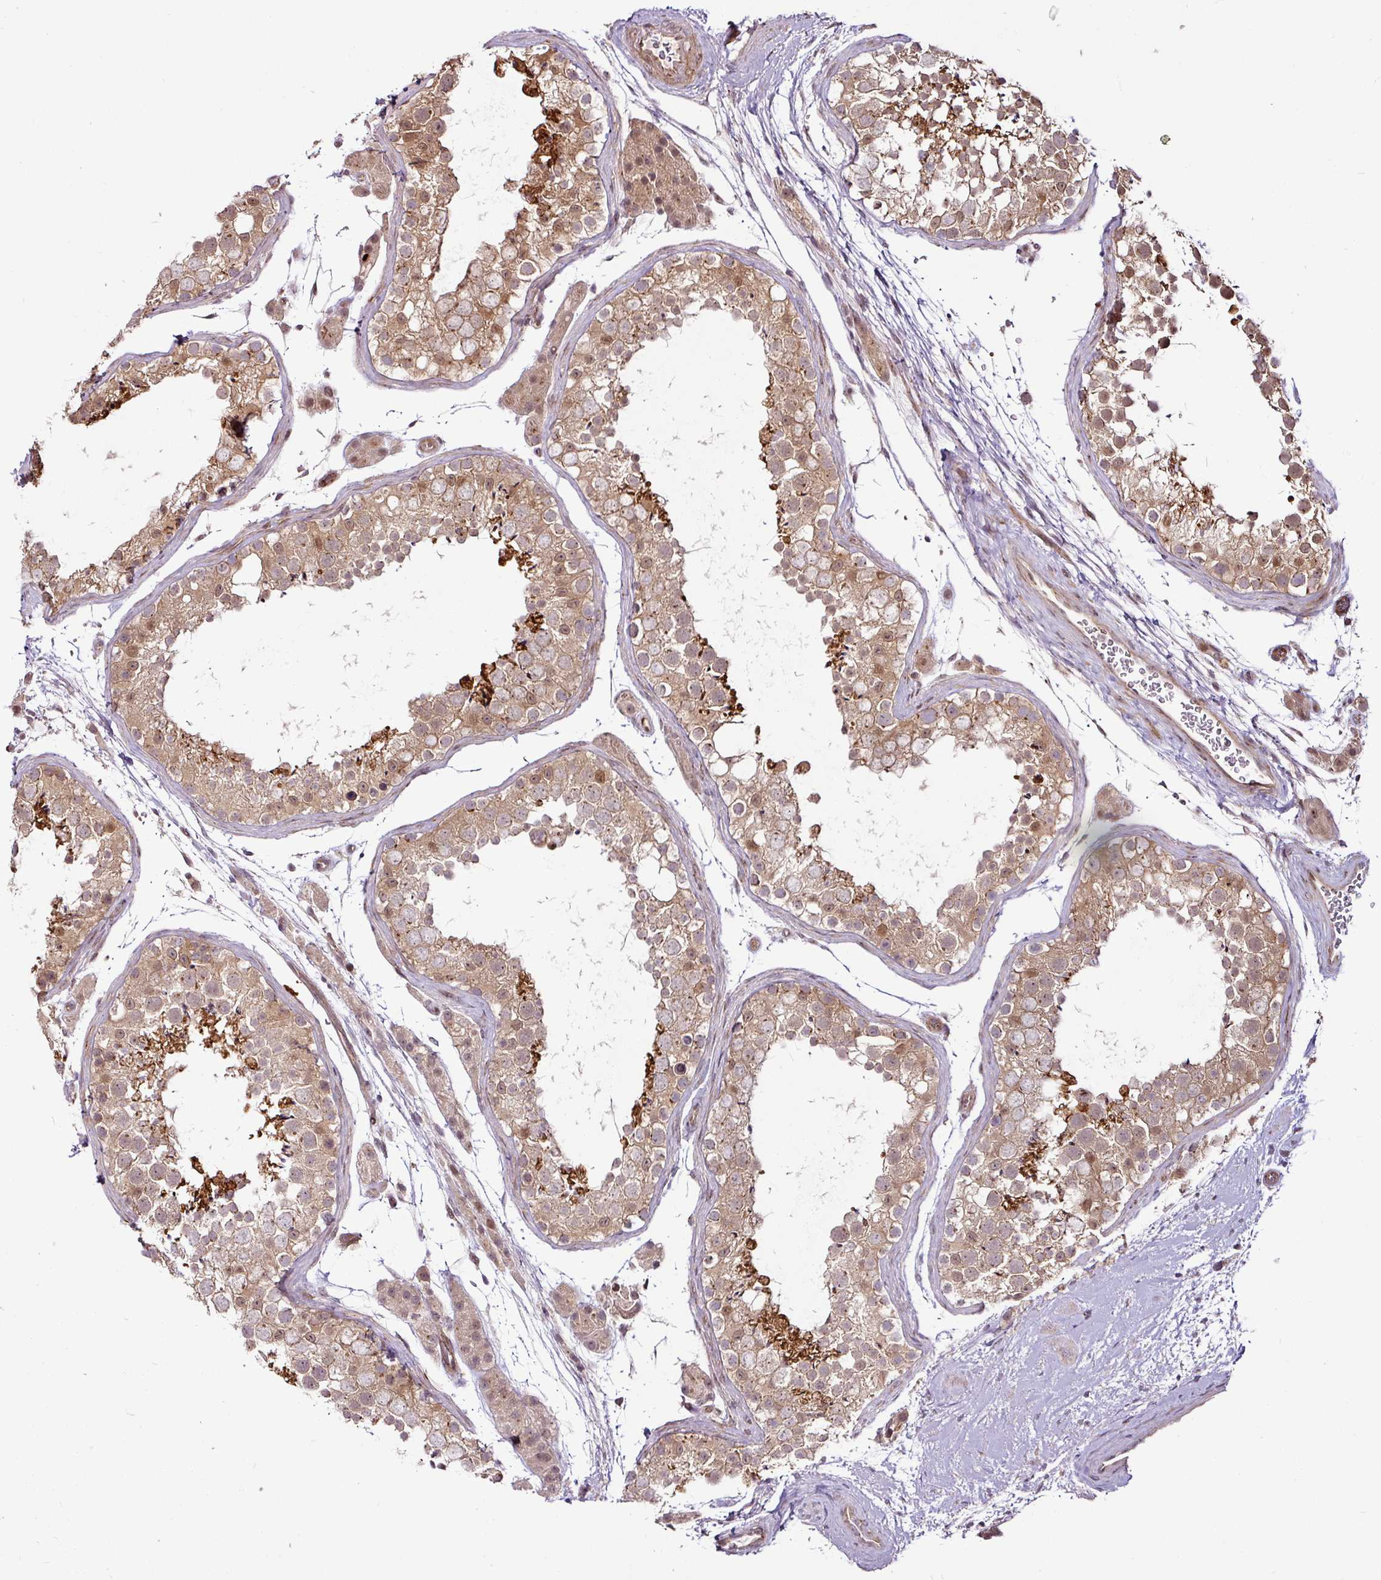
{"staining": {"intensity": "strong", "quantity": "25%-75%", "location": "cytoplasmic/membranous,nuclear"}, "tissue": "testis", "cell_type": "Cells in seminiferous ducts", "image_type": "normal", "snomed": [{"axis": "morphology", "description": "Normal tissue, NOS"}, {"axis": "topography", "description": "Testis"}], "caption": "Protein analysis of normal testis reveals strong cytoplasmic/membranous,nuclear staining in approximately 25%-75% of cells in seminiferous ducts. (brown staining indicates protein expression, while blue staining denotes nuclei).", "gene": "DCAF13", "patient": {"sex": "male", "age": 41}}